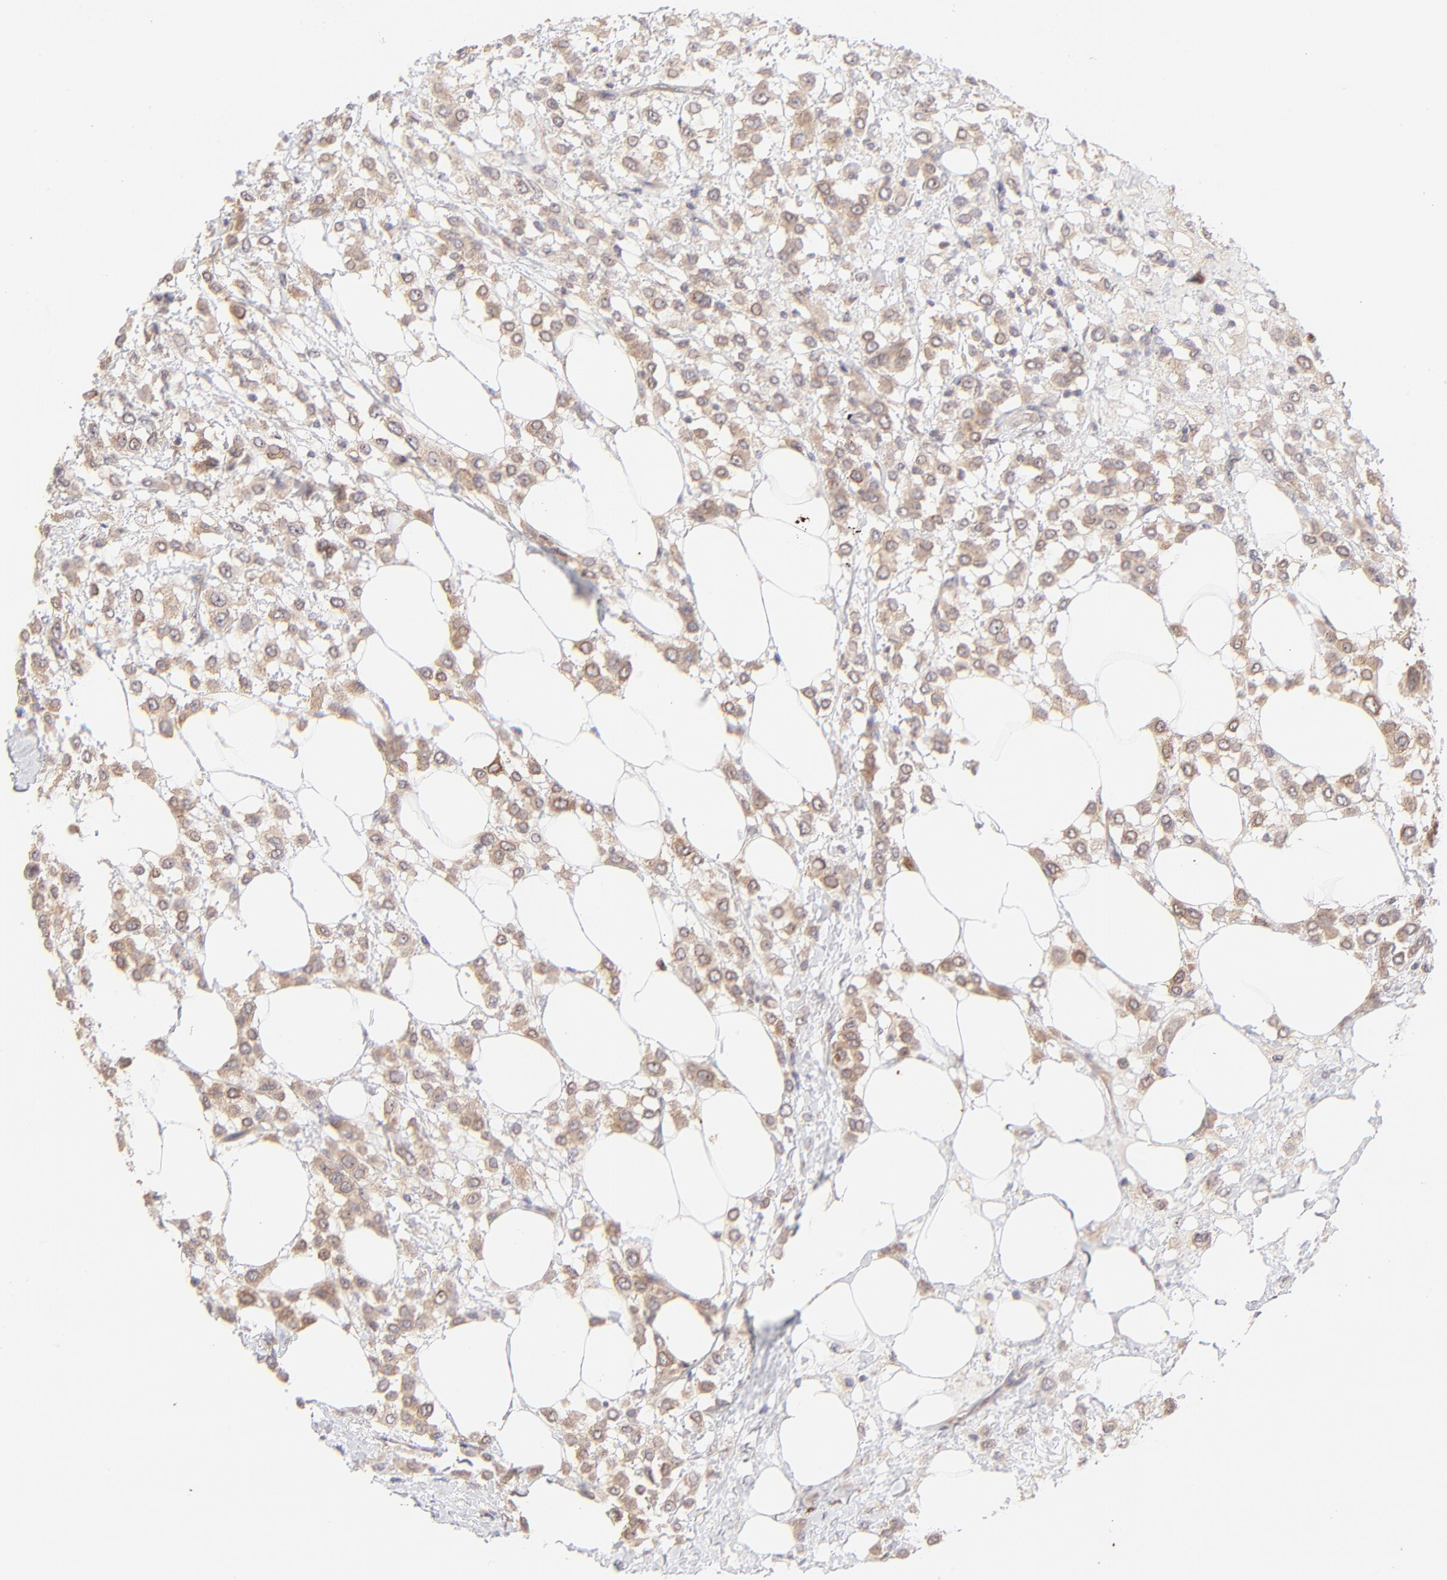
{"staining": {"intensity": "moderate", "quantity": ">75%", "location": "cytoplasmic/membranous"}, "tissue": "breast cancer", "cell_type": "Tumor cells", "image_type": "cancer", "snomed": [{"axis": "morphology", "description": "Lobular carcinoma"}, {"axis": "topography", "description": "Breast"}], "caption": "A micrograph of lobular carcinoma (breast) stained for a protein demonstrates moderate cytoplasmic/membranous brown staining in tumor cells.", "gene": "TNRC6B", "patient": {"sex": "female", "age": 85}}